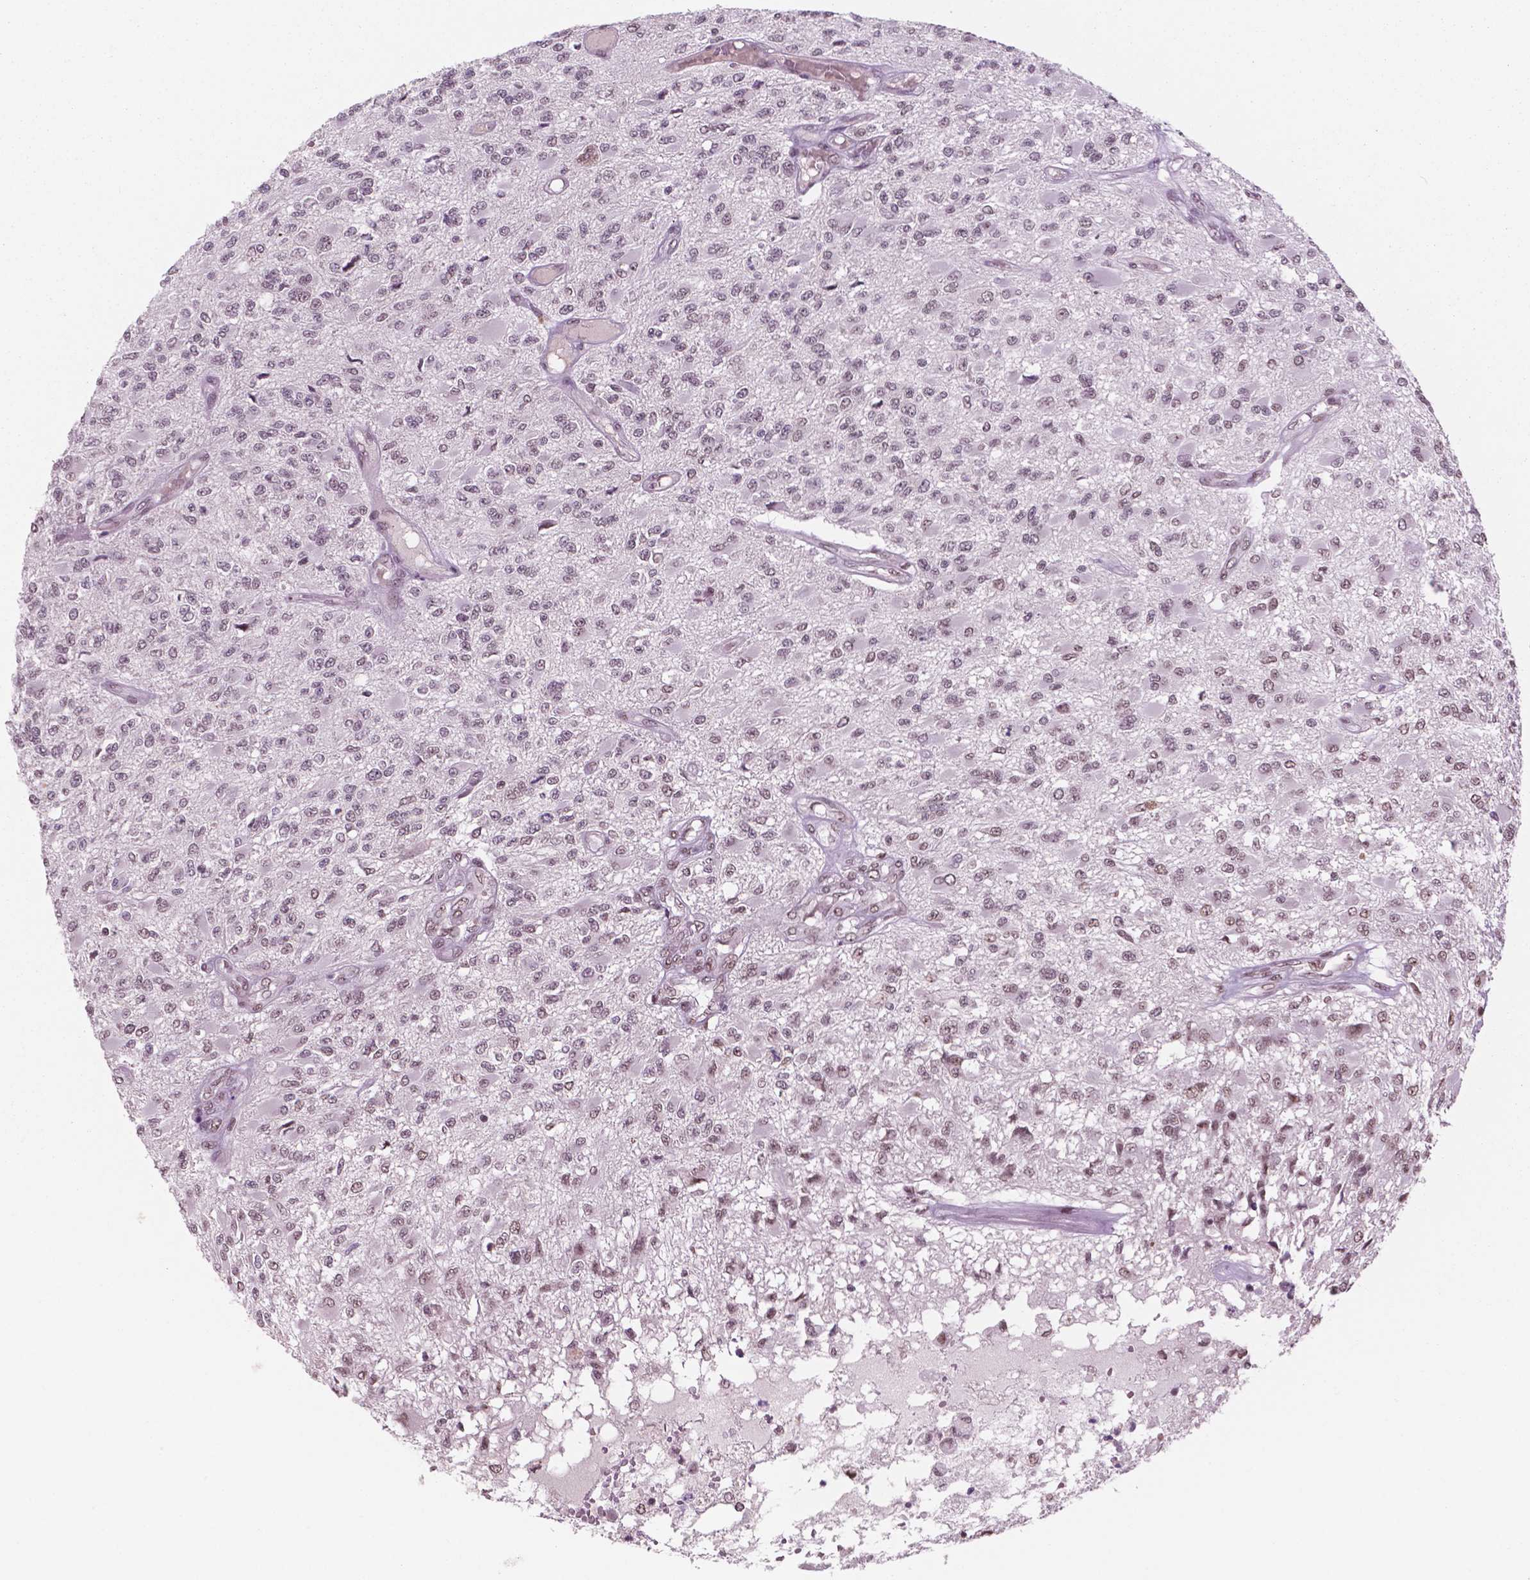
{"staining": {"intensity": "weak", "quantity": ">75%", "location": "nuclear"}, "tissue": "glioma", "cell_type": "Tumor cells", "image_type": "cancer", "snomed": [{"axis": "morphology", "description": "Glioma, malignant, High grade"}, {"axis": "topography", "description": "Brain"}], "caption": "Immunohistochemical staining of glioma exhibits low levels of weak nuclear expression in about >75% of tumor cells.", "gene": "POLR2E", "patient": {"sex": "female", "age": 63}}